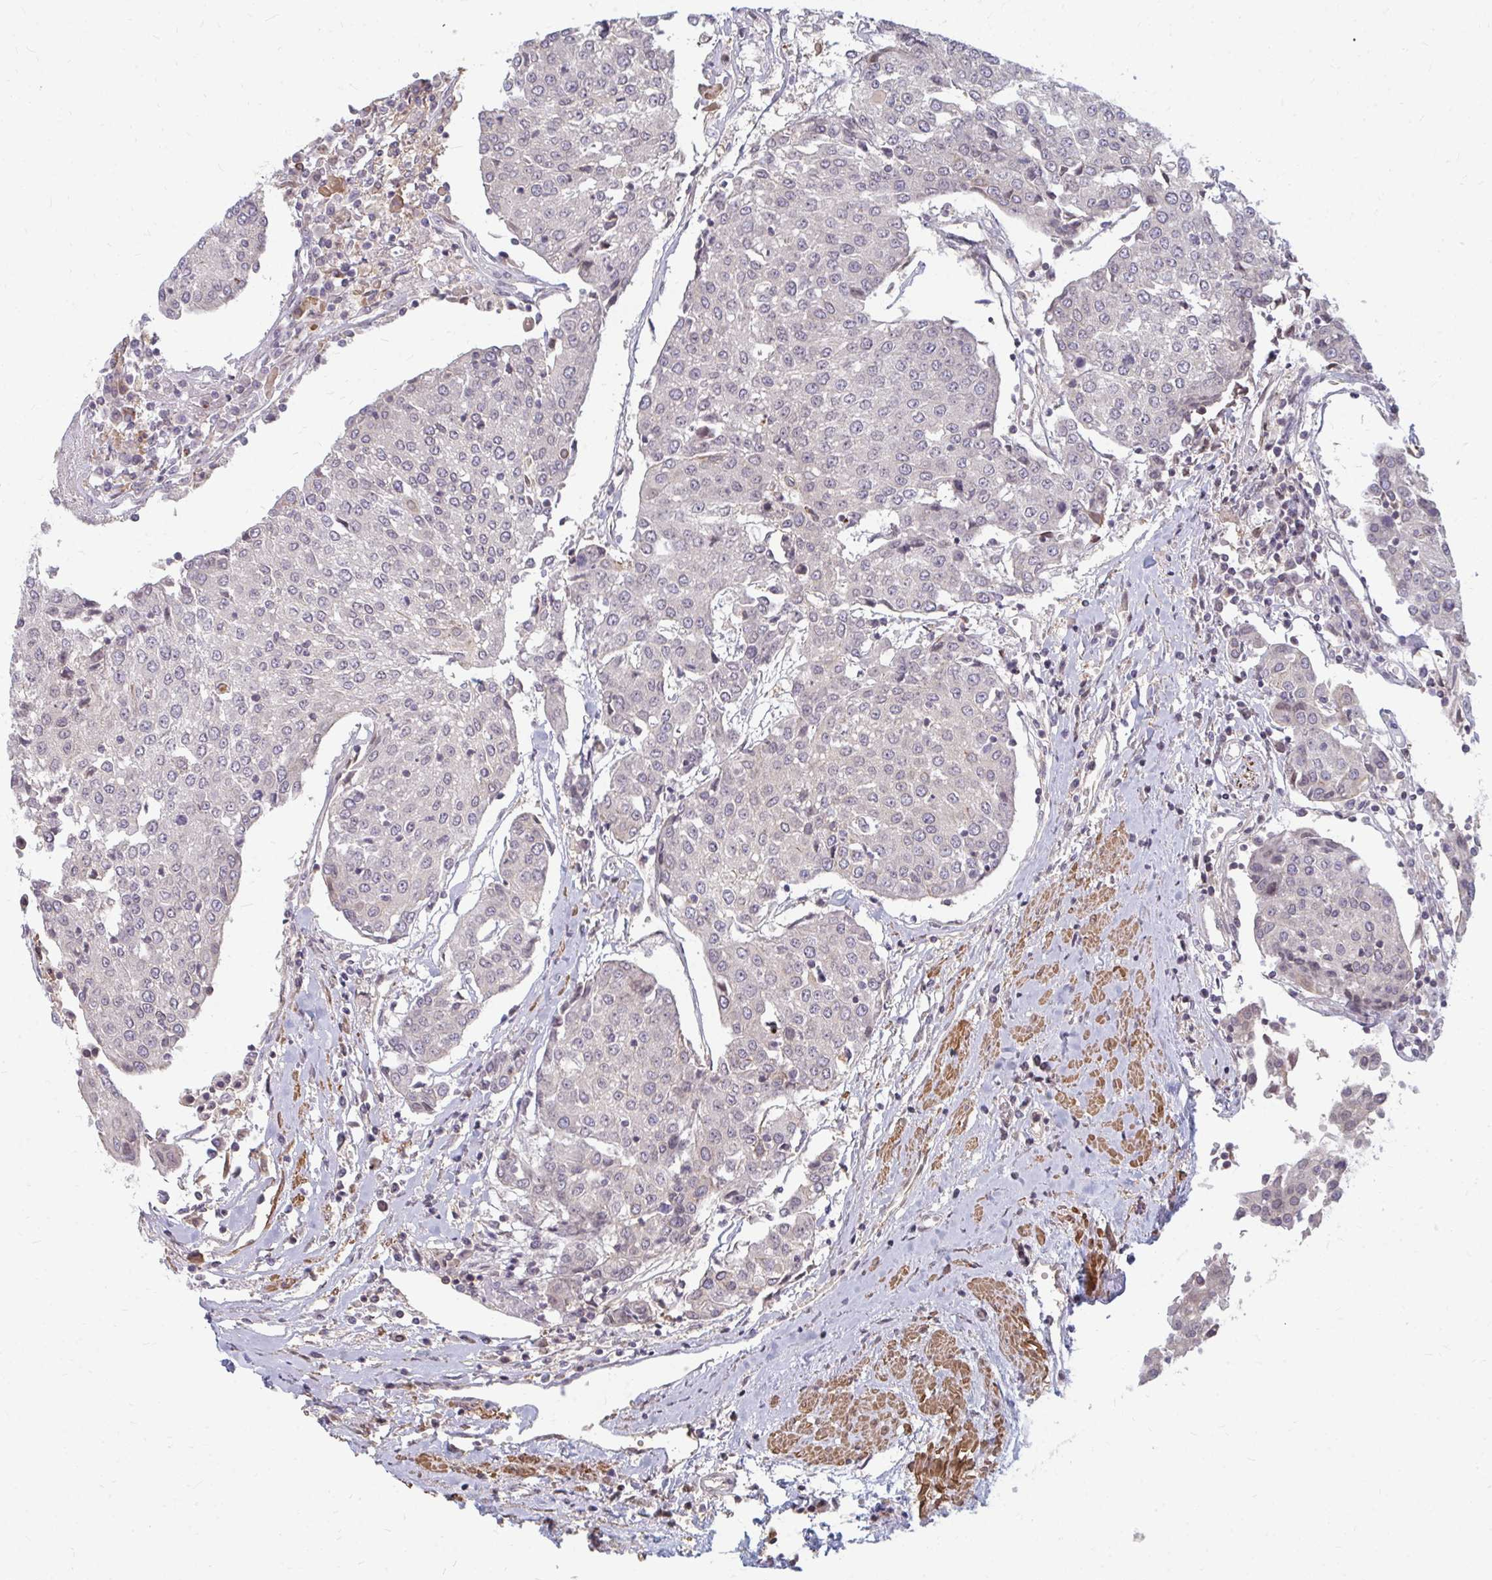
{"staining": {"intensity": "negative", "quantity": "none", "location": "none"}, "tissue": "urothelial cancer", "cell_type": "Tumor cells", "image_type": "cancer", "snomed": [{"axis": "morphology", "description": "Urothelial carcinoma, High grade"}, {"axis": "topography", "description": "Urinary bladder"}], "caption": "High-grade urothelial carcinoma was stained to show a protein in brown. There is no significant positivity in tumor cells.", "gene": "GPC5", "patient": {"sex": "female", "age": 85}}